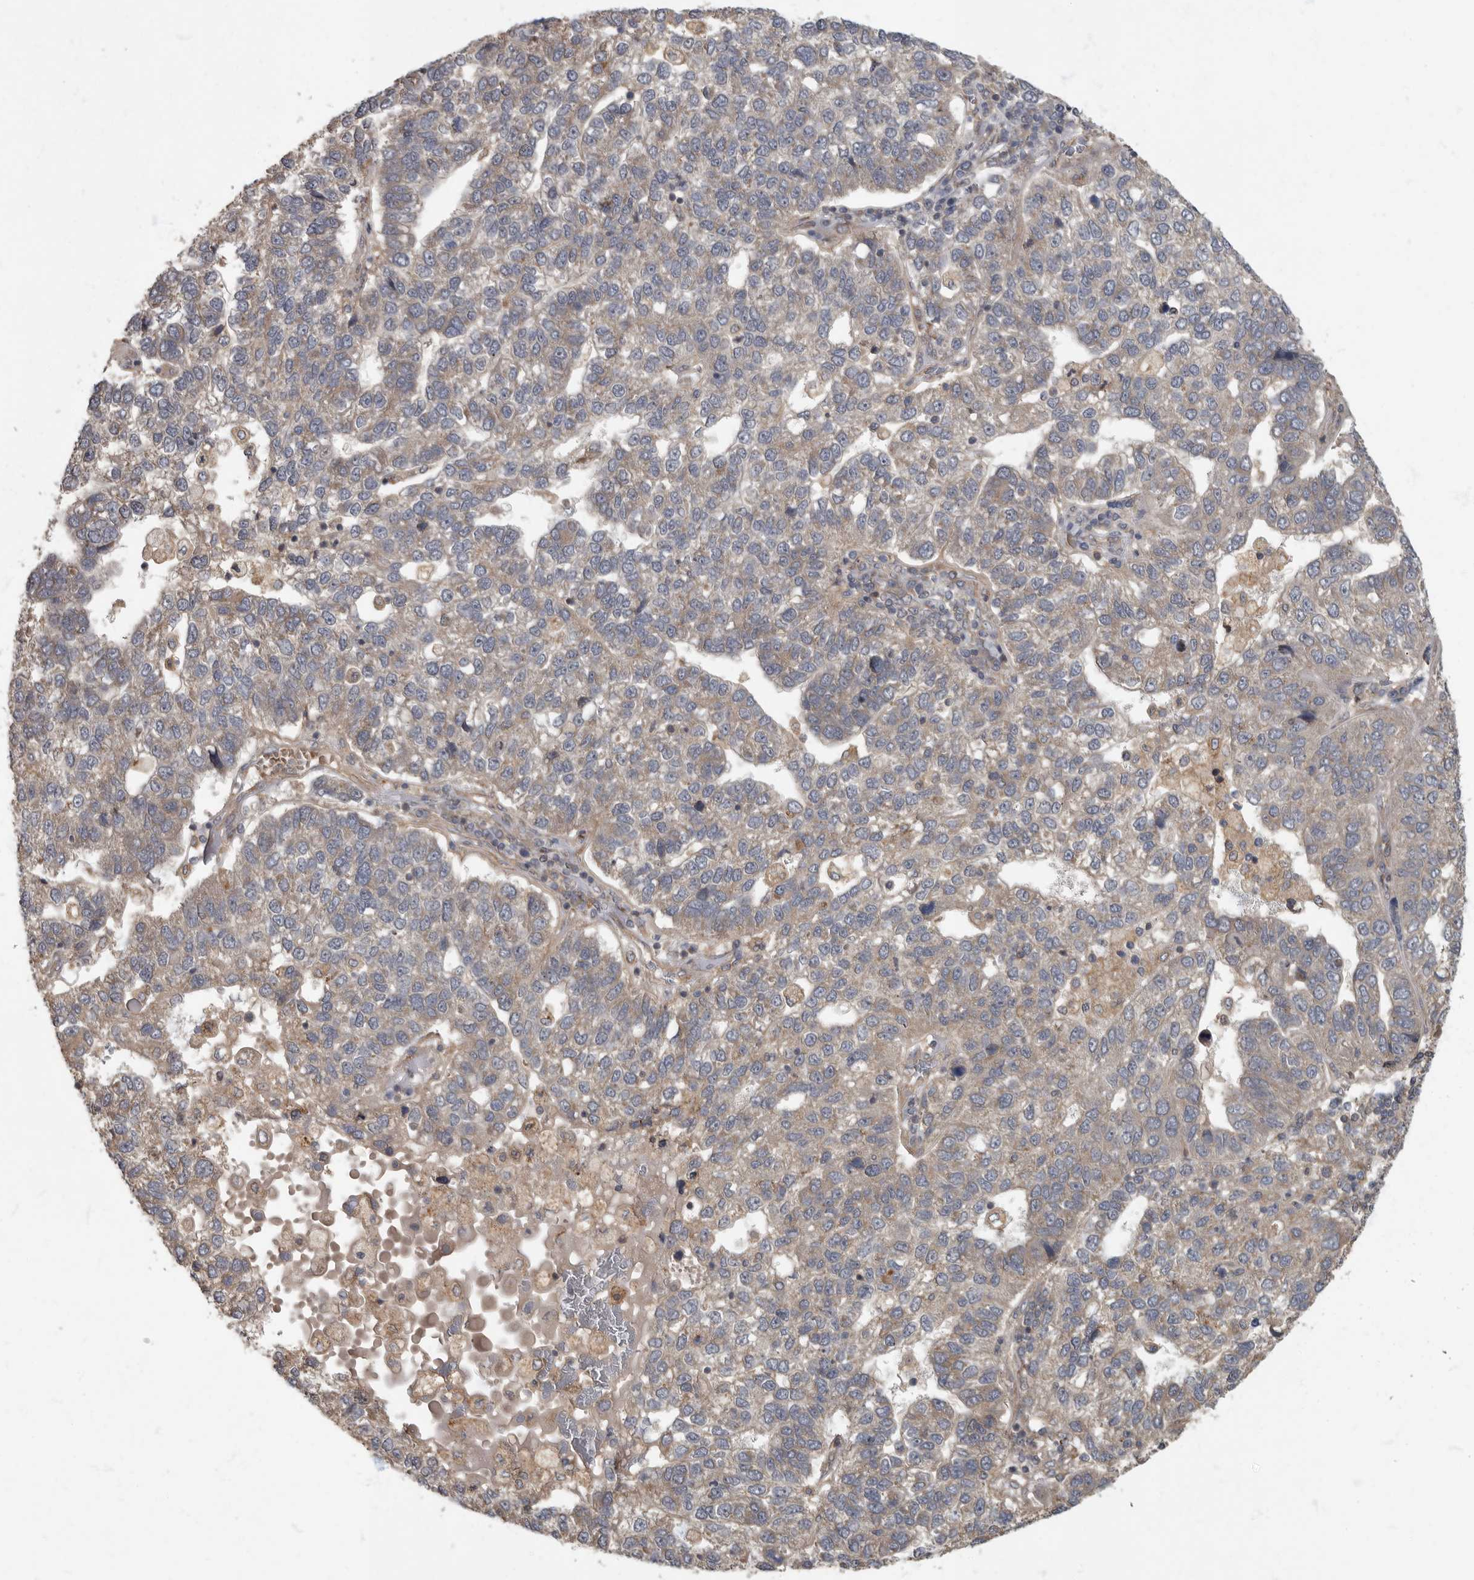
{"staining": {"intensity": "weak", "quantity": "<25%", "location": "cytoplasmic/membranous"}, "tissue": "pancreatic cancer", "cell_type": "Tumor cells", "image_type": "cancer", "snomed": [{"axis": "morphology", "description": "Adenocarcinoma, NOS"}, {"axis": "topography", "description": "Pancreas"}], "caption": "Tumor cells are negative for protein expression in human pancreatic cancer. Brightfield microscopy of immunohistochemistry stained with DAB (brown) and hematoxylin (blue), captured at high magnification.", "gene": "IQCK", "patient": {"sex": "female", "age": 61}}